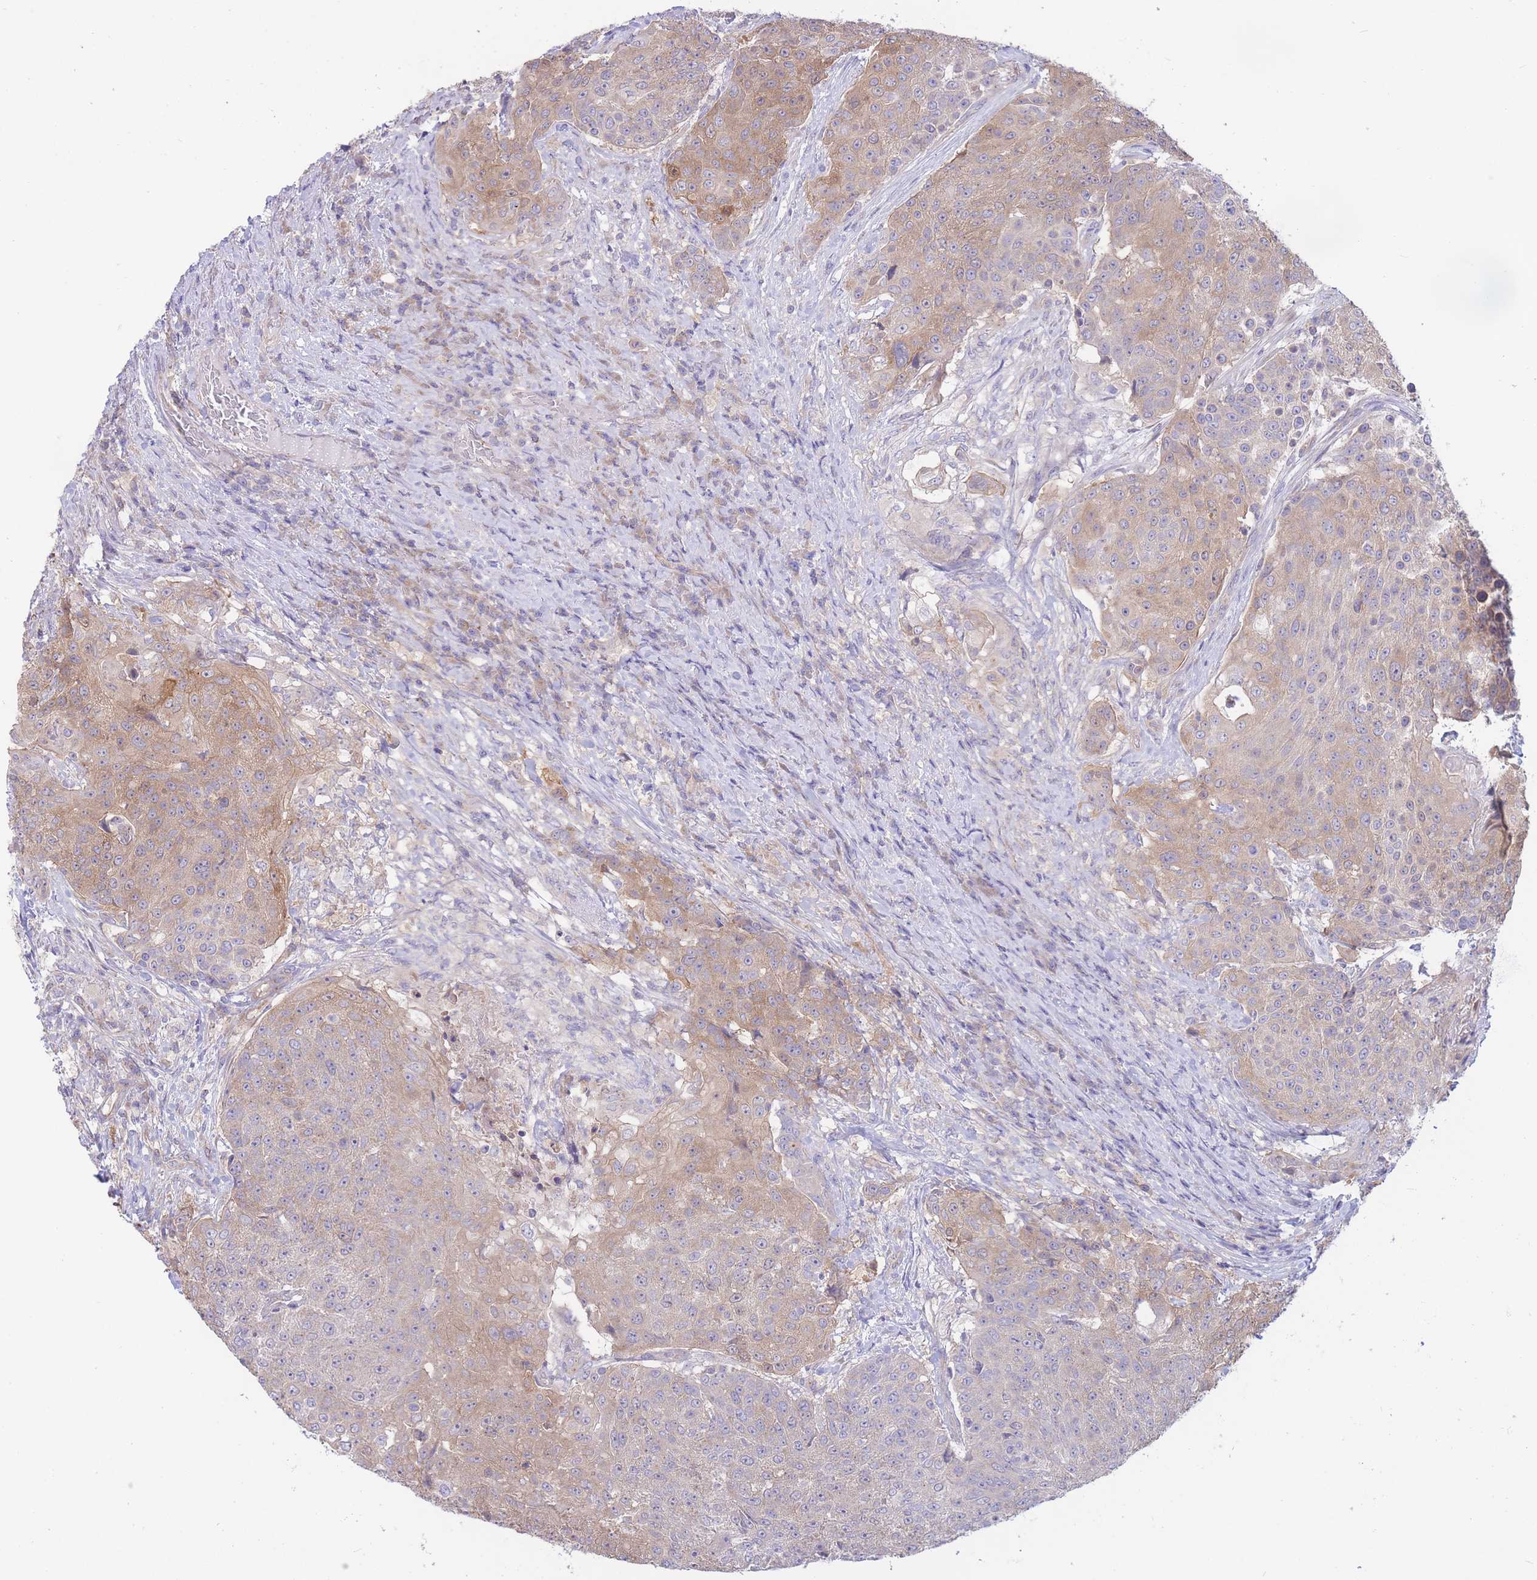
{"staining": {"intensity": "moderate", "quantity": "25%-75%", "location": "cytoplasmic/membranous"}, "tissue": "urothelial cancer", "cell_type": "Tumor cells", "image_type": "cancer", "snomed": [{"axis": "morphology", "description": "Urothelial carcinoma, High grade"}, {"axis": "topography", "description": "Urinary bladder"}], "caption": "An image showing moderate cytoplasmic/membranous expression in approximately 25%-75% of tumor cells in urothelial cancer, as visualized by brown immunohistochemical staining.", "gene": "ALS2CL", "patient": {"sex": "female", "age": 63}}